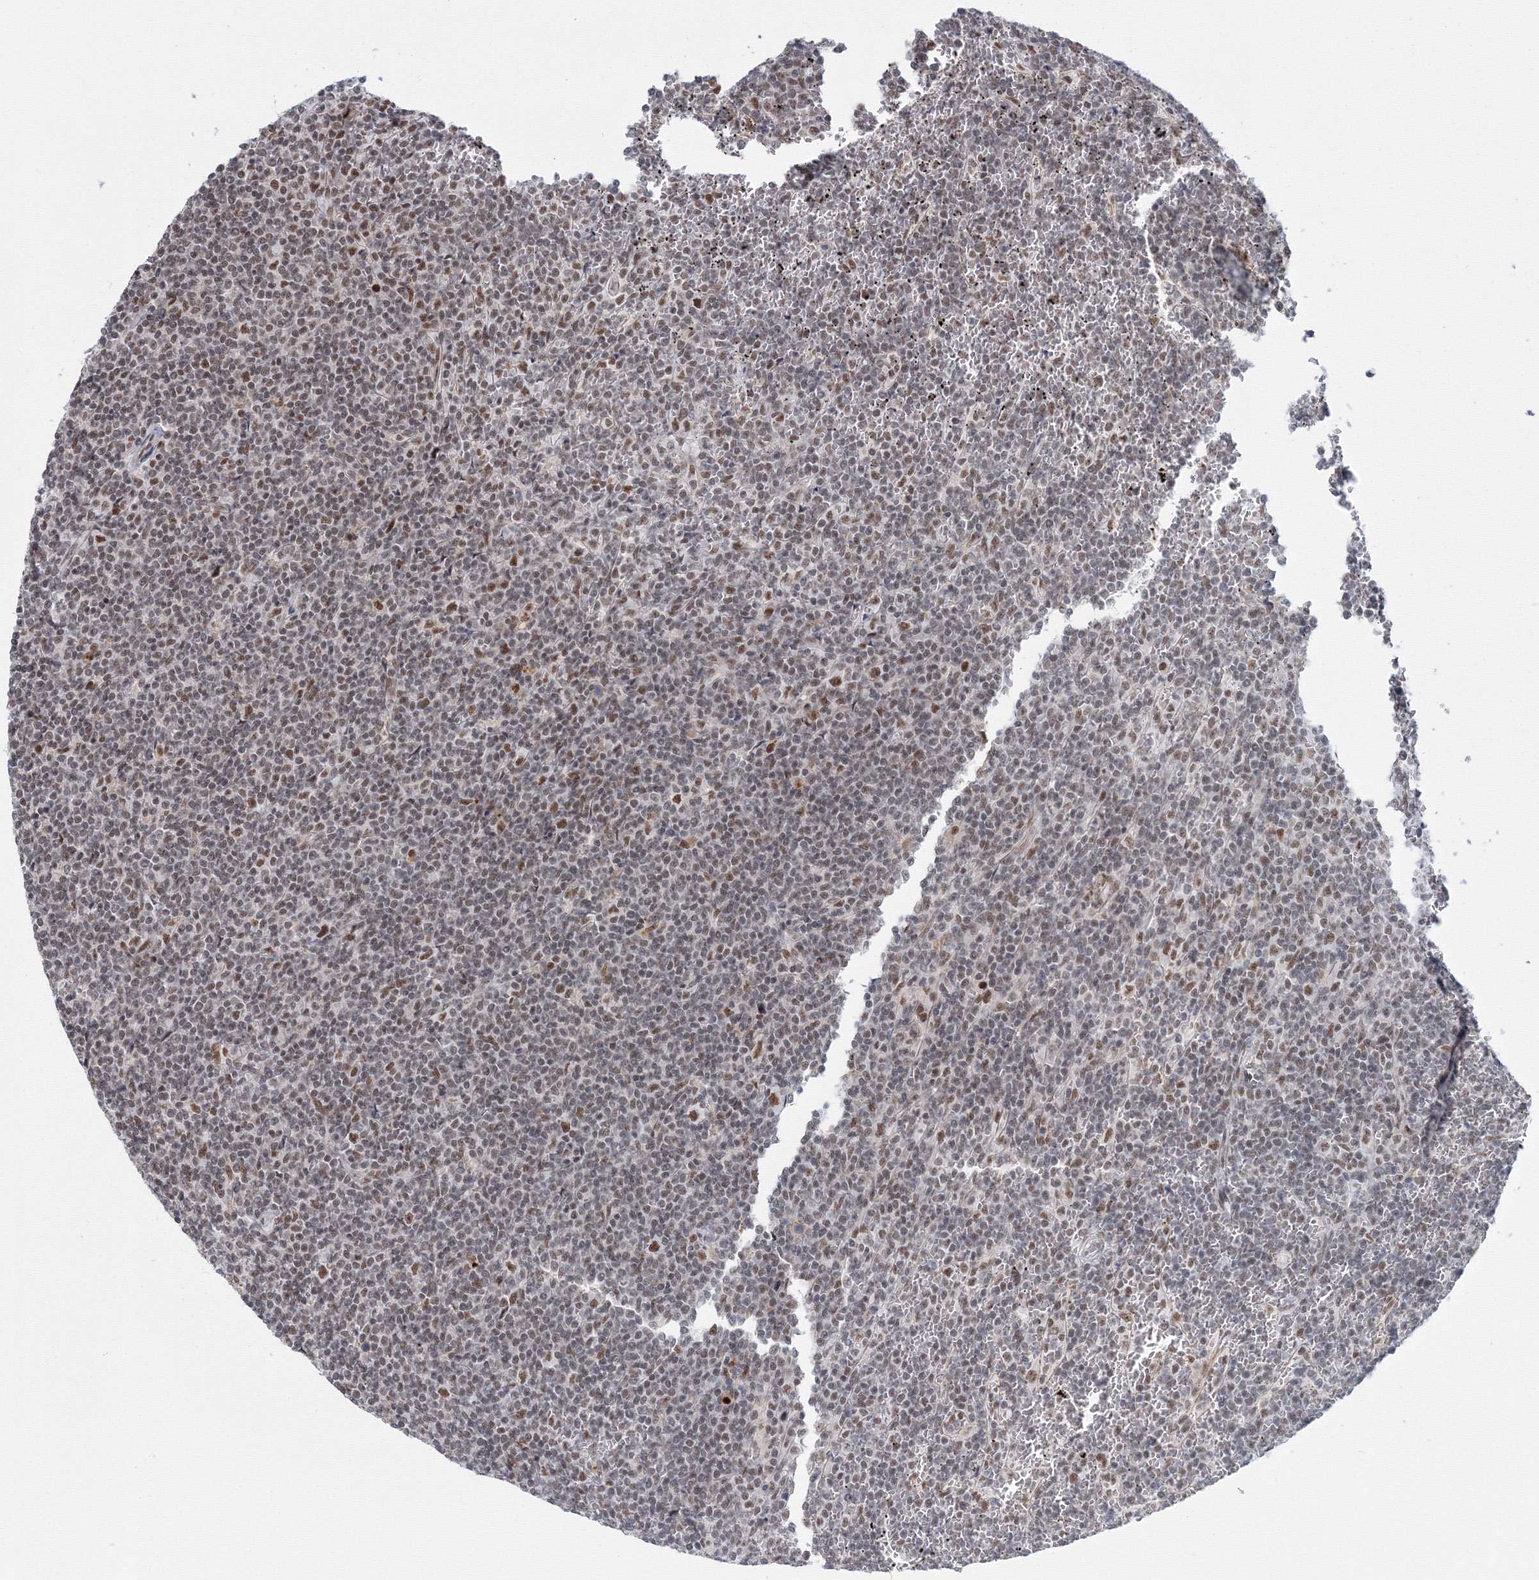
{"staining": {"intensity": "moderate", "quantity": ">75%", "location": "nuclear"}, "tissue": "lymphoma", "cell_type": "Tumor cells", "image_type": "cancer", "snomed": [{"axis": "morphology", "description": "Malignant lymphoma, non-Hodgkin's type, Low grade"}, {"axis": "topography", "description": "Spleen"}], "caption": "IHC staining of lymphoma, which demonstrates medium levels of moderate nuclear positivity in approximately >75% of tumor cells indicating moderate nuclear protein staining. The staining was performed using DAB (brown) for protein detection and nuclei were counterstained in hematoxylin (blue).", "gene": "SF3B6", "patient": {"sex": "female", "age": 19}}